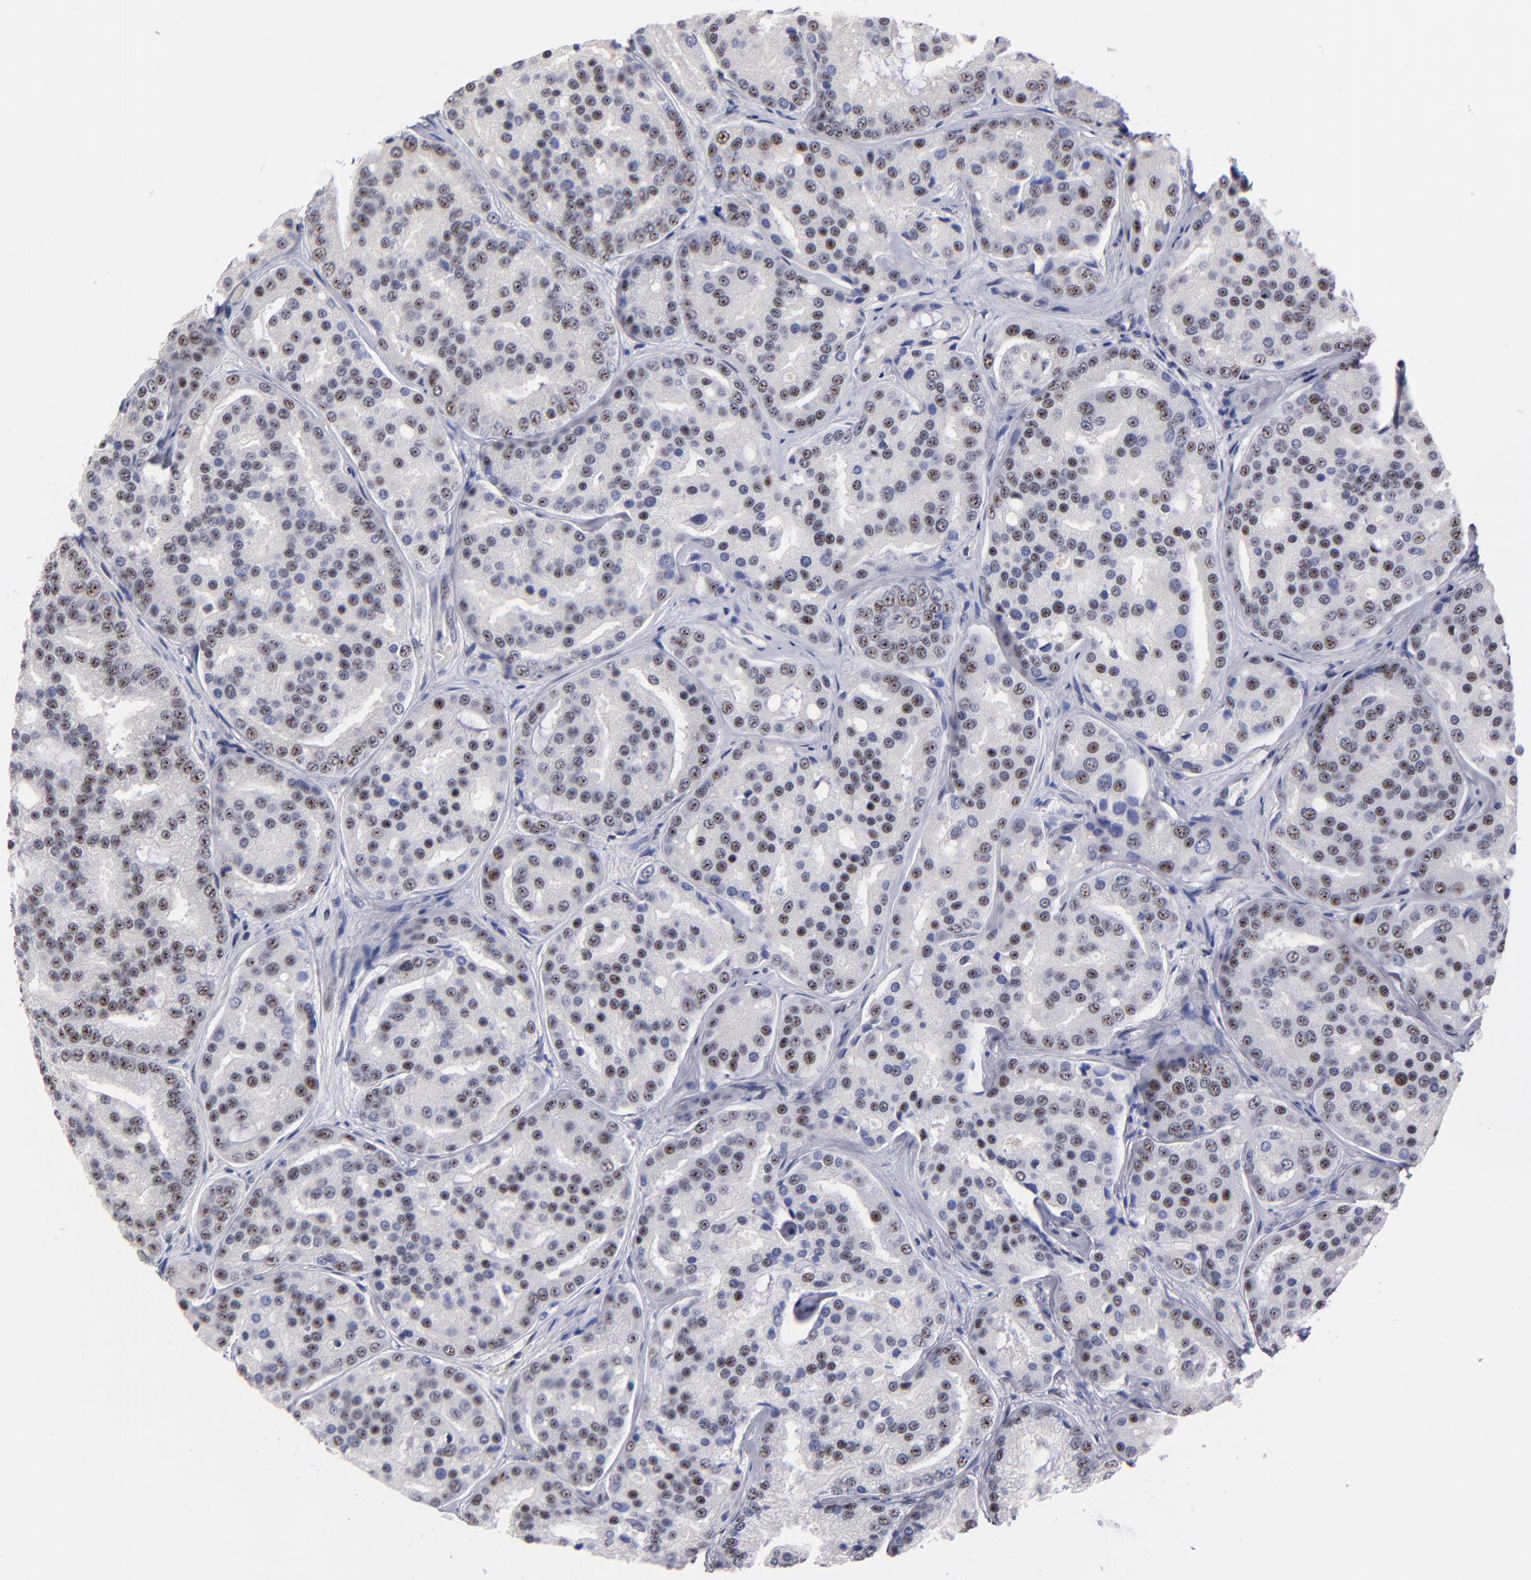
{"staining": {"intensity": "moderate", "quantity": "25%-75%", "location": "nuclear"}, "tissue": "prostate cancer", "cell_type": "Tumor cells", "image_type": "cancer", "snomed": [{"axis": "morphology", "description": "Adenocarcinoma, High grade"}, {"axis": "topography", "description": "Prostate"}], "caption": "Prostate cancer stained with a protein marker shows moderate staining in tumor cells.", "gene": "RAF1", "patient": {"sex": "male", "age": 64}}